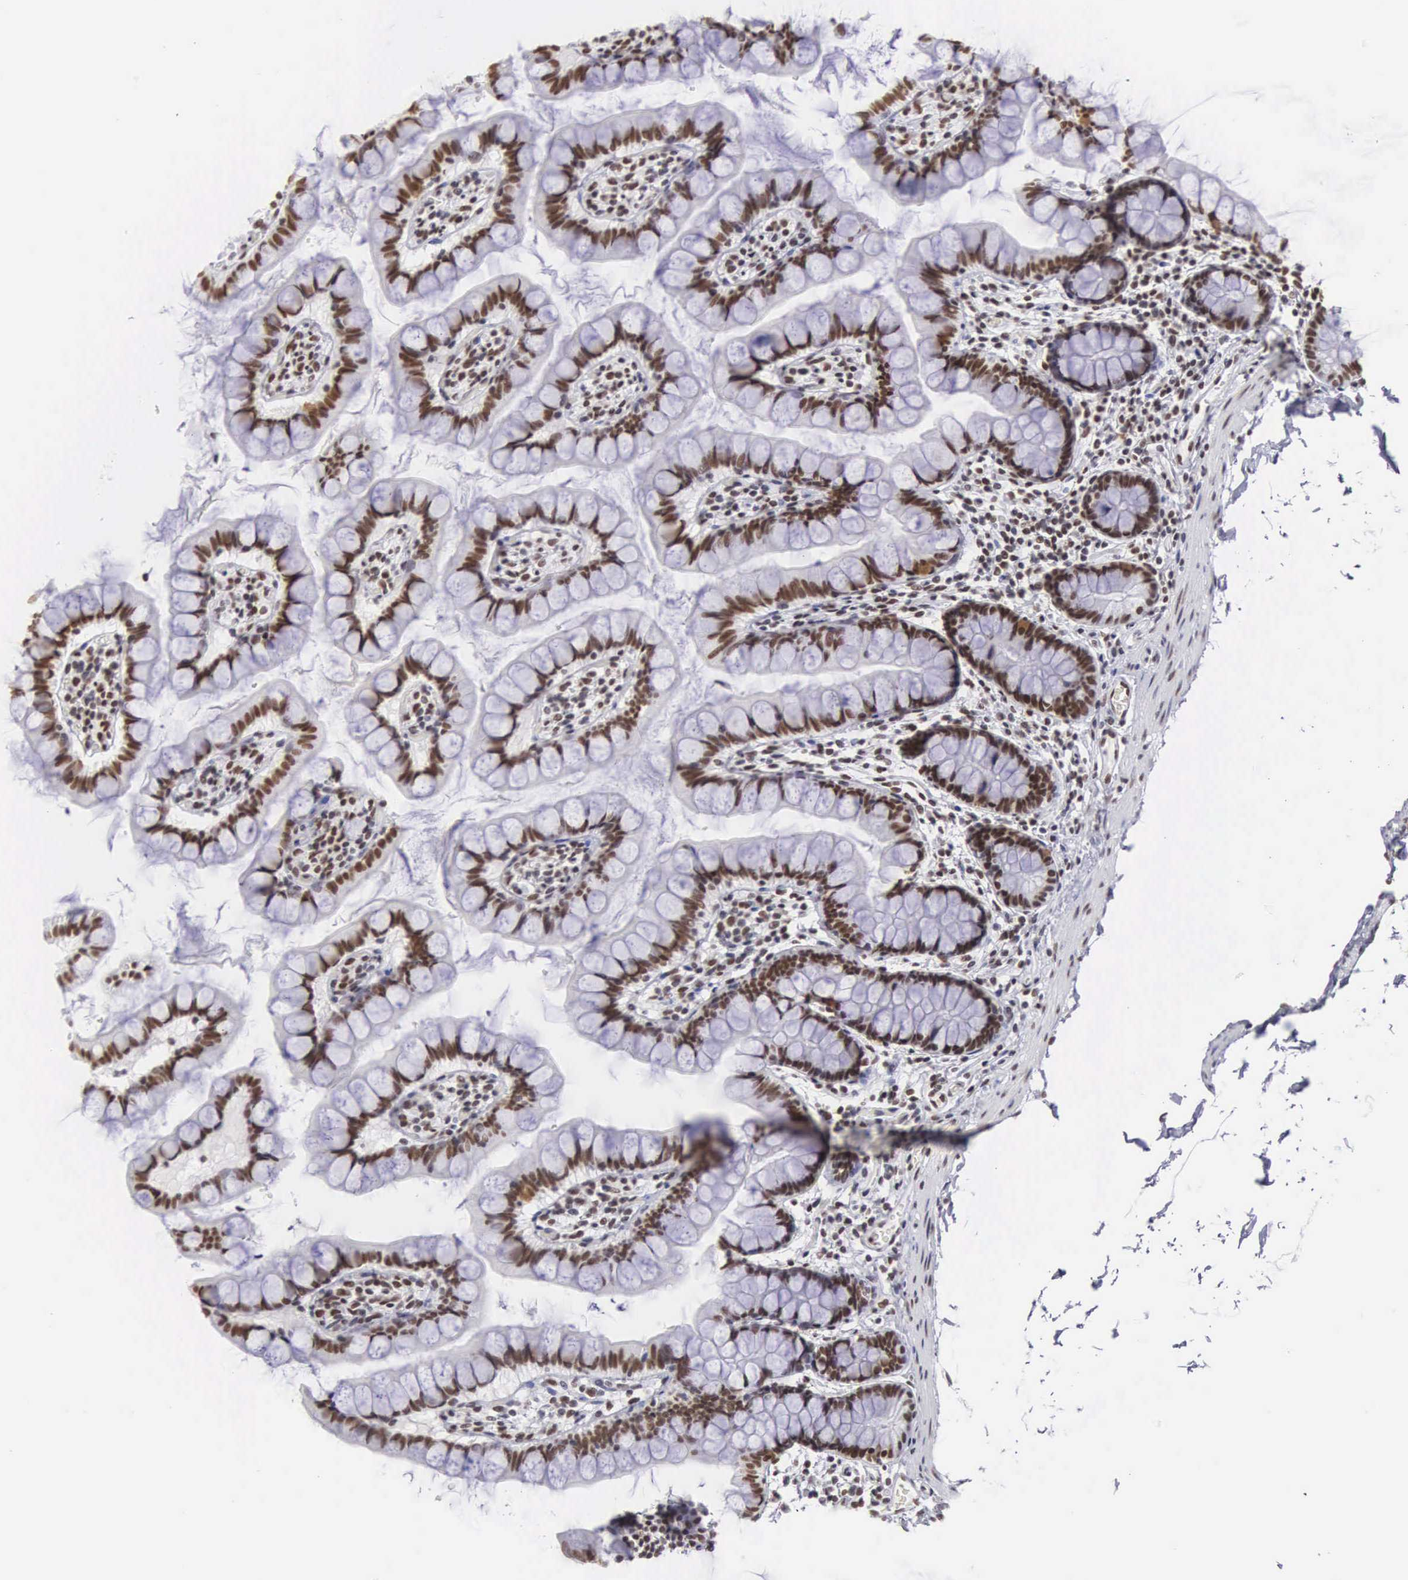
{"staining": {"intensity": "moderate", "quantity": ">75%", "location": "nuclear"}, "tissue": "colon", "cell_type": "Endothelial cells", "image_type": "normal", "snomed": [{"axis": "morphology", "description": "Normal tissue, NOS"}, {"axis": "topography", "description": "Colon"}], "caption": "Endothelial cells display moderate nuclear positivity in about >75% of cells in benign colon. (brown staining indicates protein expression, while blue staining denotes nuclei).", "gene": "CSTF2", "patient": {"sex": "male", "age": 54}}